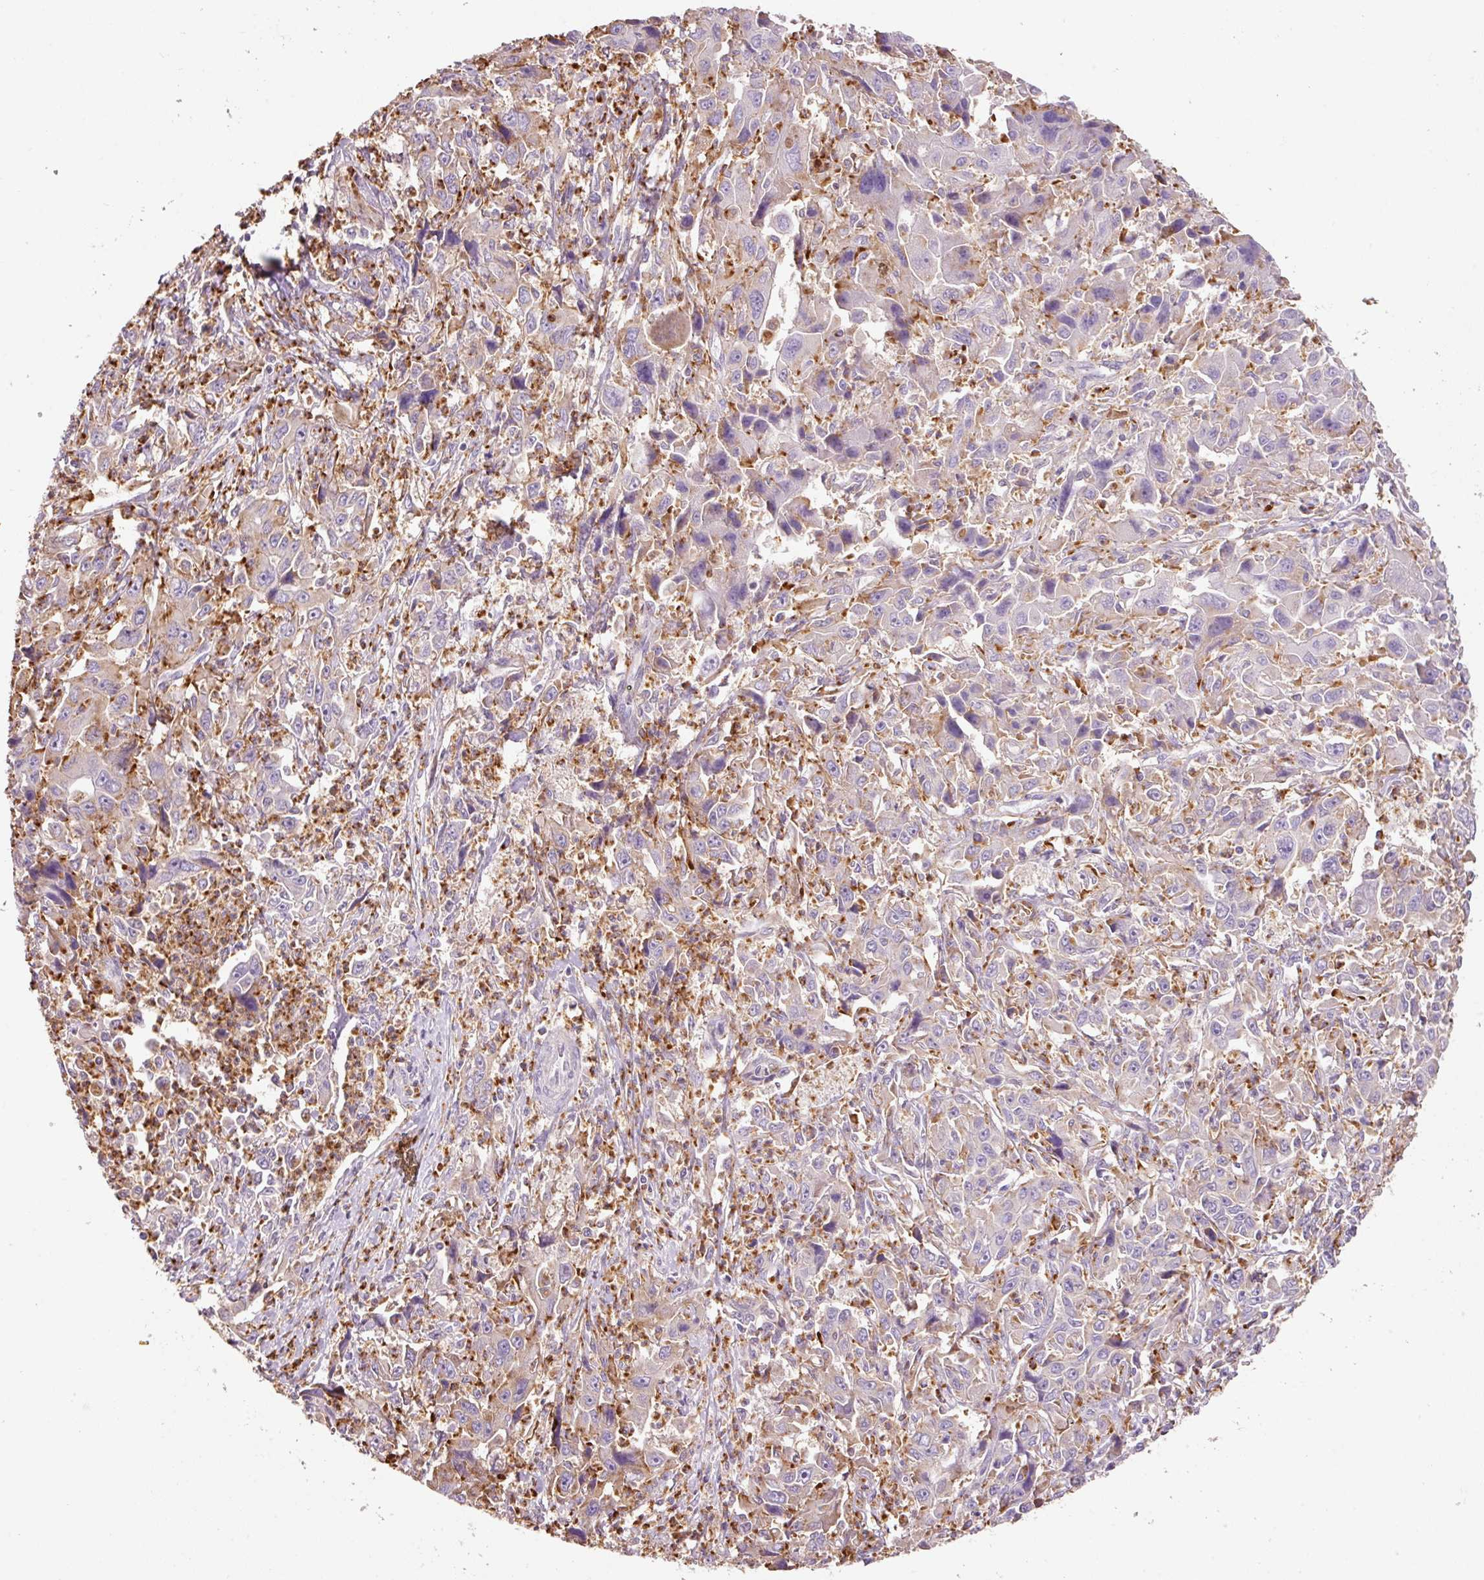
{"staining": {"intensity": "weak", "quantity": "25%-75%", "location": "cytoplasmic/membranous"}, "tissue": "liver cancer", "cell_type": "Tumor cells", "image_type": "cancer", "snomed": [{"axis": "morphology", "description": "Carcinoma, Hepatocellular, NOS"}, {"axis": "topography", "description": "Liver"}], "caption": "An image of human liver hepatocellular carcinoma stained for a protein displays weak cytoplasmic/membranous brown staining in tumor cells.", "gene": "TMC8", "patient": {"sex": "male", "age": 63}}